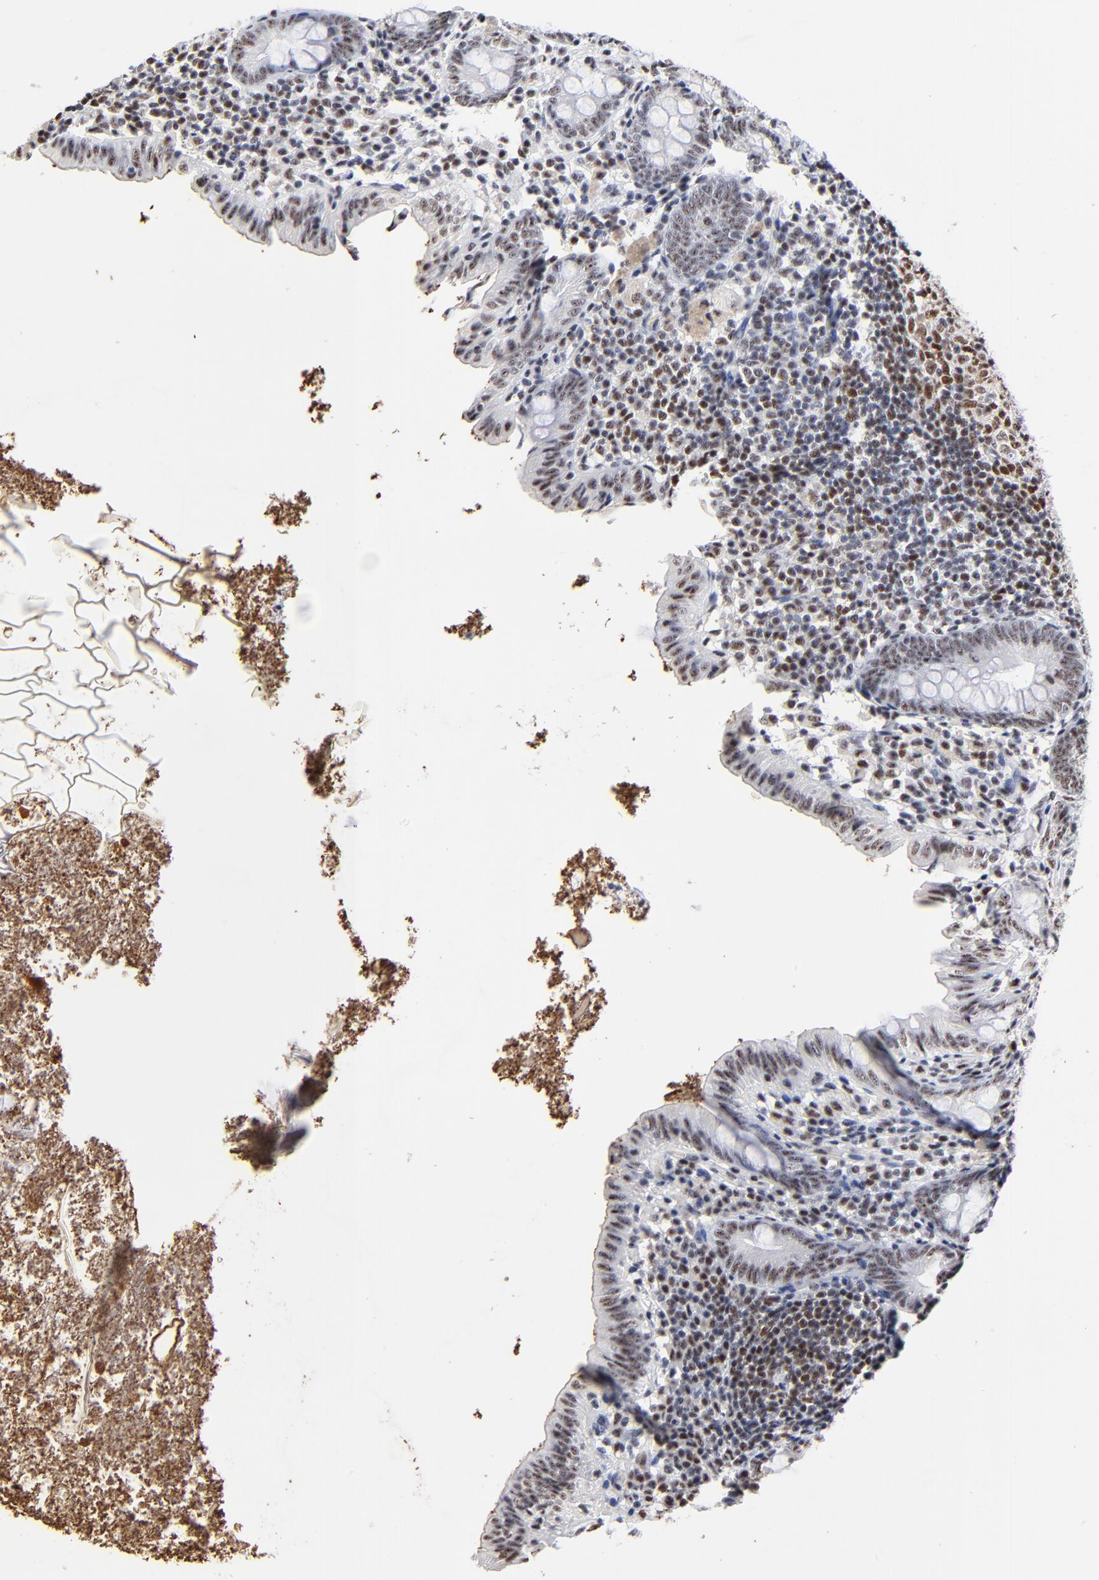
{"staining": {"intensity": "weak", "quantity": "25%-75%", "location": "nuclear"}, "tissue": "appendix", "cell_type": "Glandular cells", "image_type": "normal", "snomed": [{"axis": "morphology", "description": "Normal tissue, NOS"}, {"axis": "topography", "description": "Appendix"}], "caption": "Human appendix stained with a brown dye displays weak nuclear positive positivity in about 25%-75% of glandular cells.", "gene": "MBD4", "patient": {"sex": "female", "age": 10}}